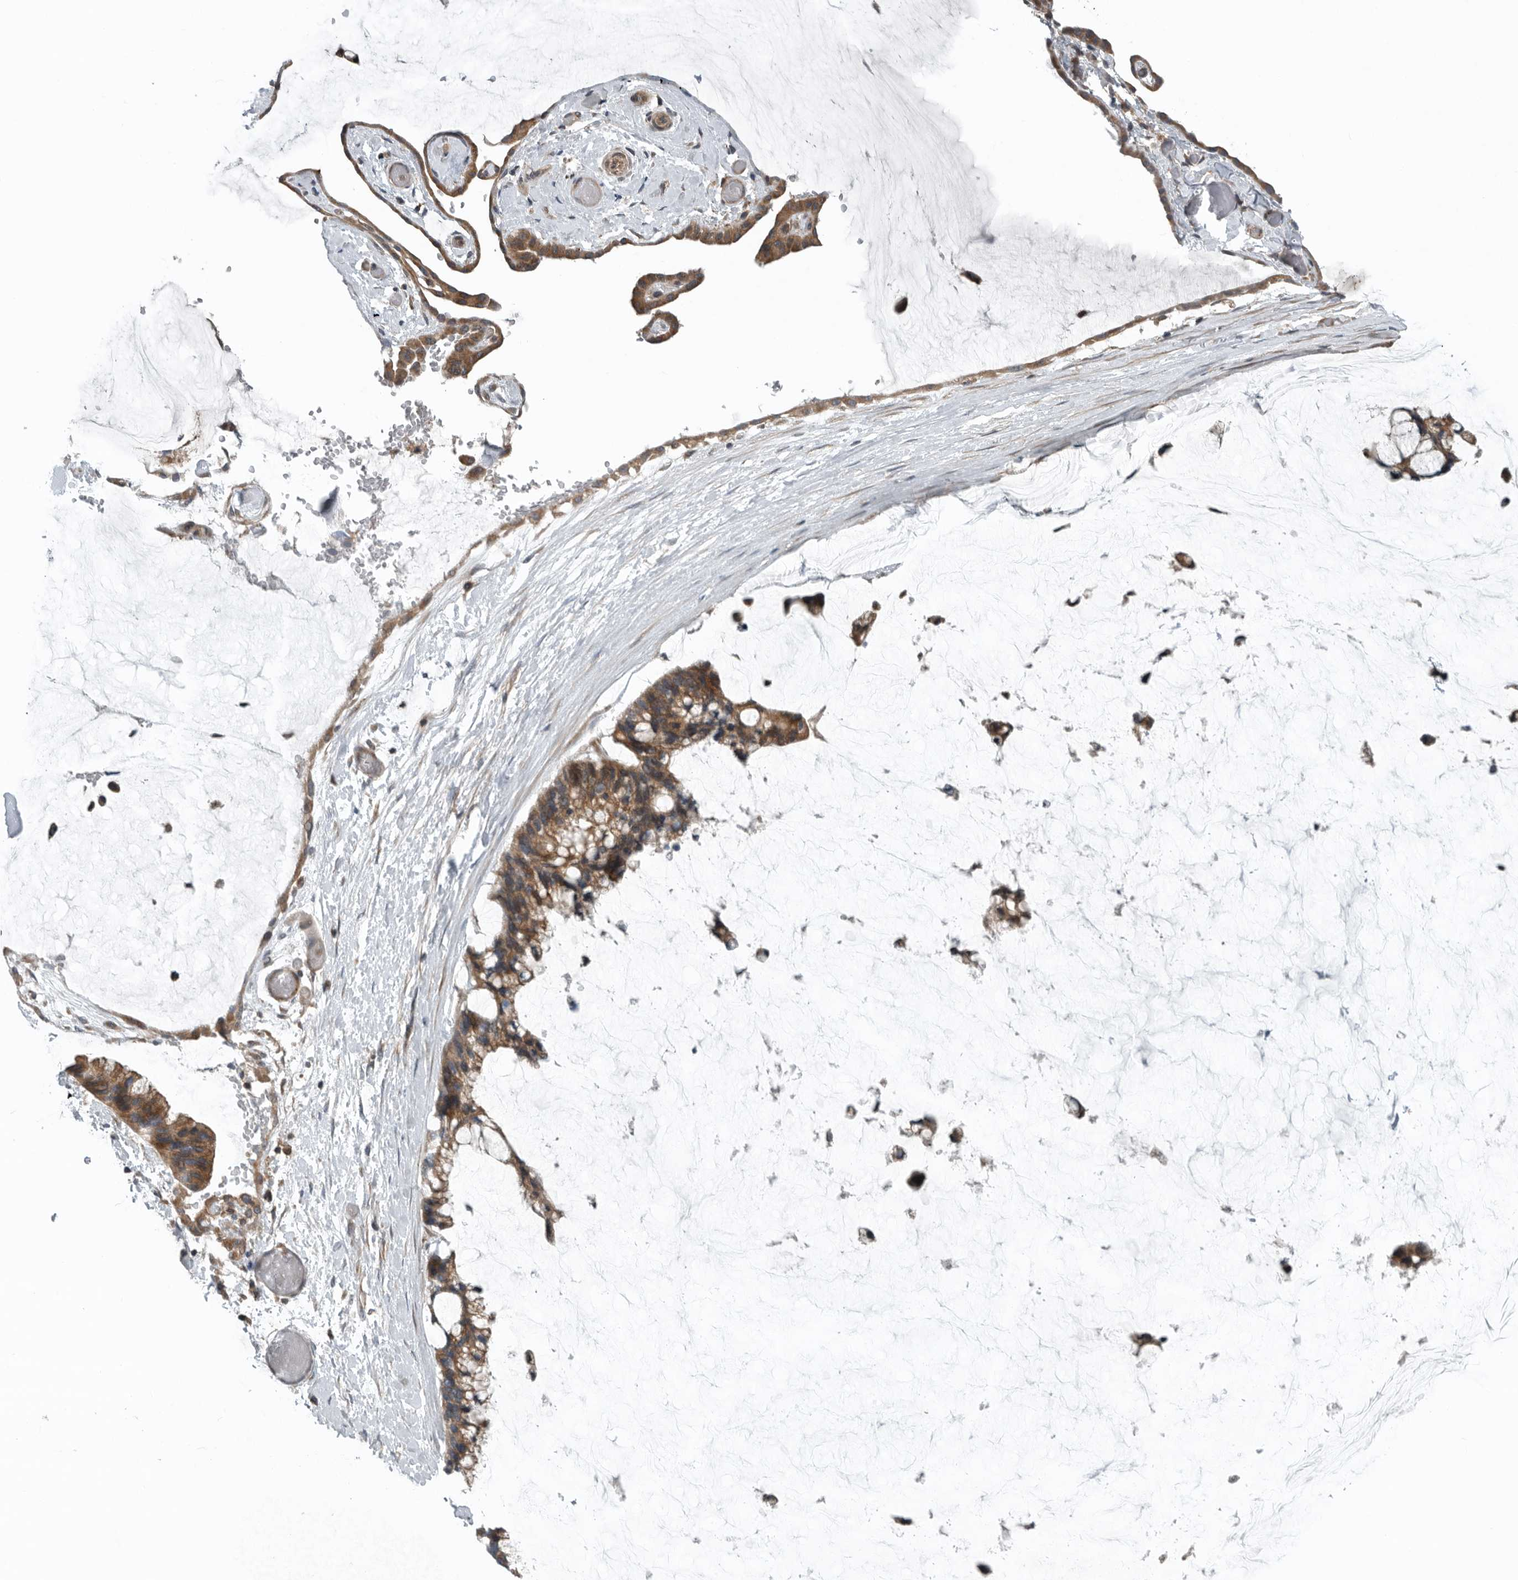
{"staining": {"intensity": "moderate", "quantity": ">75%", "location": "cytoplasmic/membranous"}, "tissue": "ovarian cancer", "cell_type": "Tumor cells", "image_type": "cancer", "snomed": [{"axis": "morphology", "description": "Cystadenocarcinoma, mucinous, NOS"}, {"axis": "topography", "description": "Ovary"}], "caption": "Moderate cytoplasmic/membranous protein staining is appreciated in about >75% of tumor cells in mucinous cystadenocarcinoma (ovarian).", "gene": "AMFR", "patient": {"sex": "female", "age": 39}}